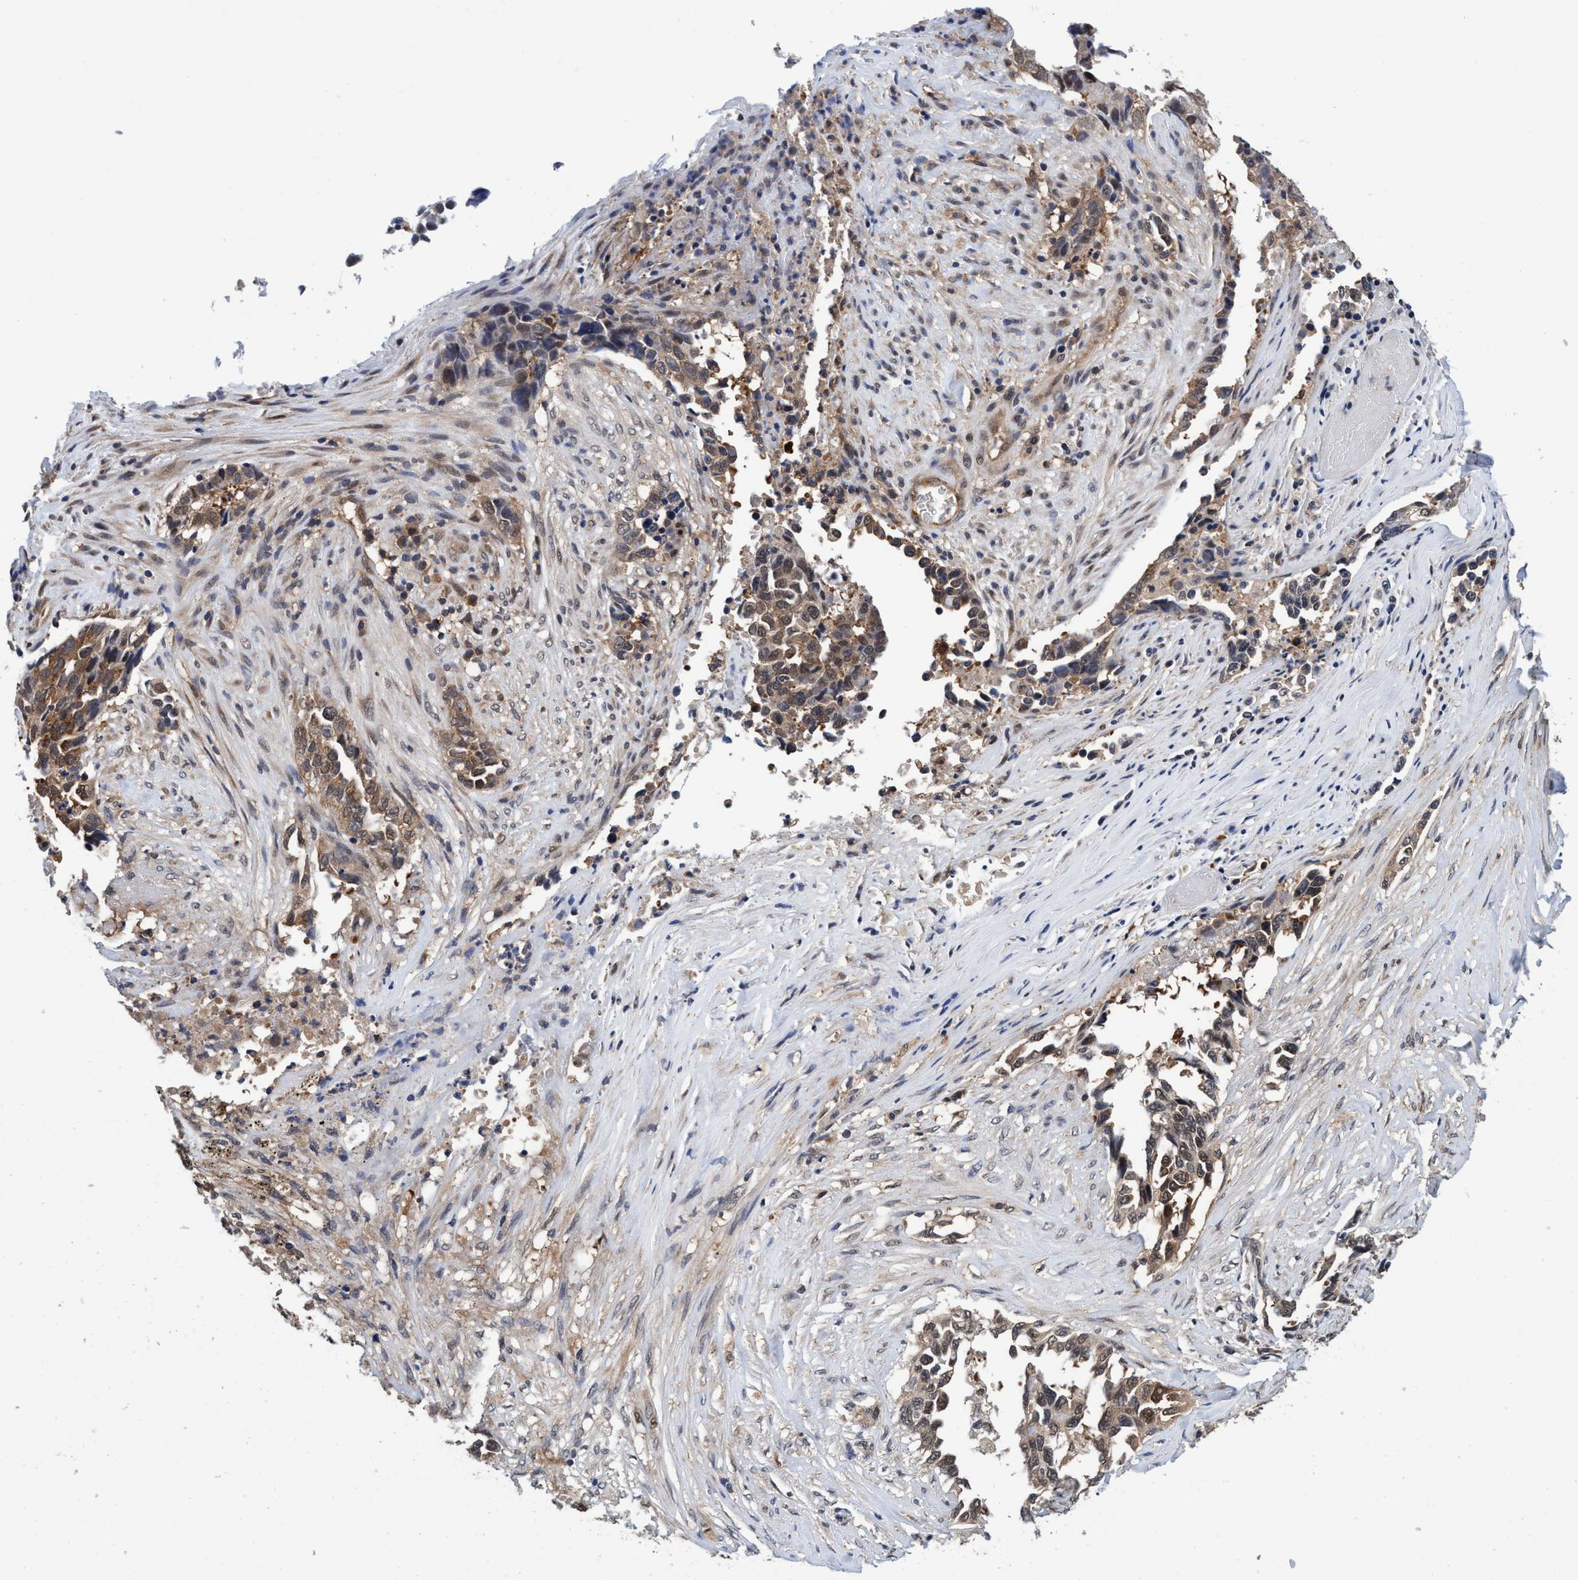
{"staining": {"intensity": "moderate", "quantity": ">75%", "location": "cytoplasmic/membranous"}, "tissue": "lung cancer", "cell_type": "Tumor cells", "image_type": "cancer", "snomed": [{"axis": "morphology", "description": "Adenocarcinoma, NOS"}, {"axis": "topography", "description": "Lung"}], "caption": "Lung adenocarcinoma stained with a protein marker shows moderate staining in tumor cells.", "gene": "PSMD12", "patient": {"sex": "female", "age": 51}}